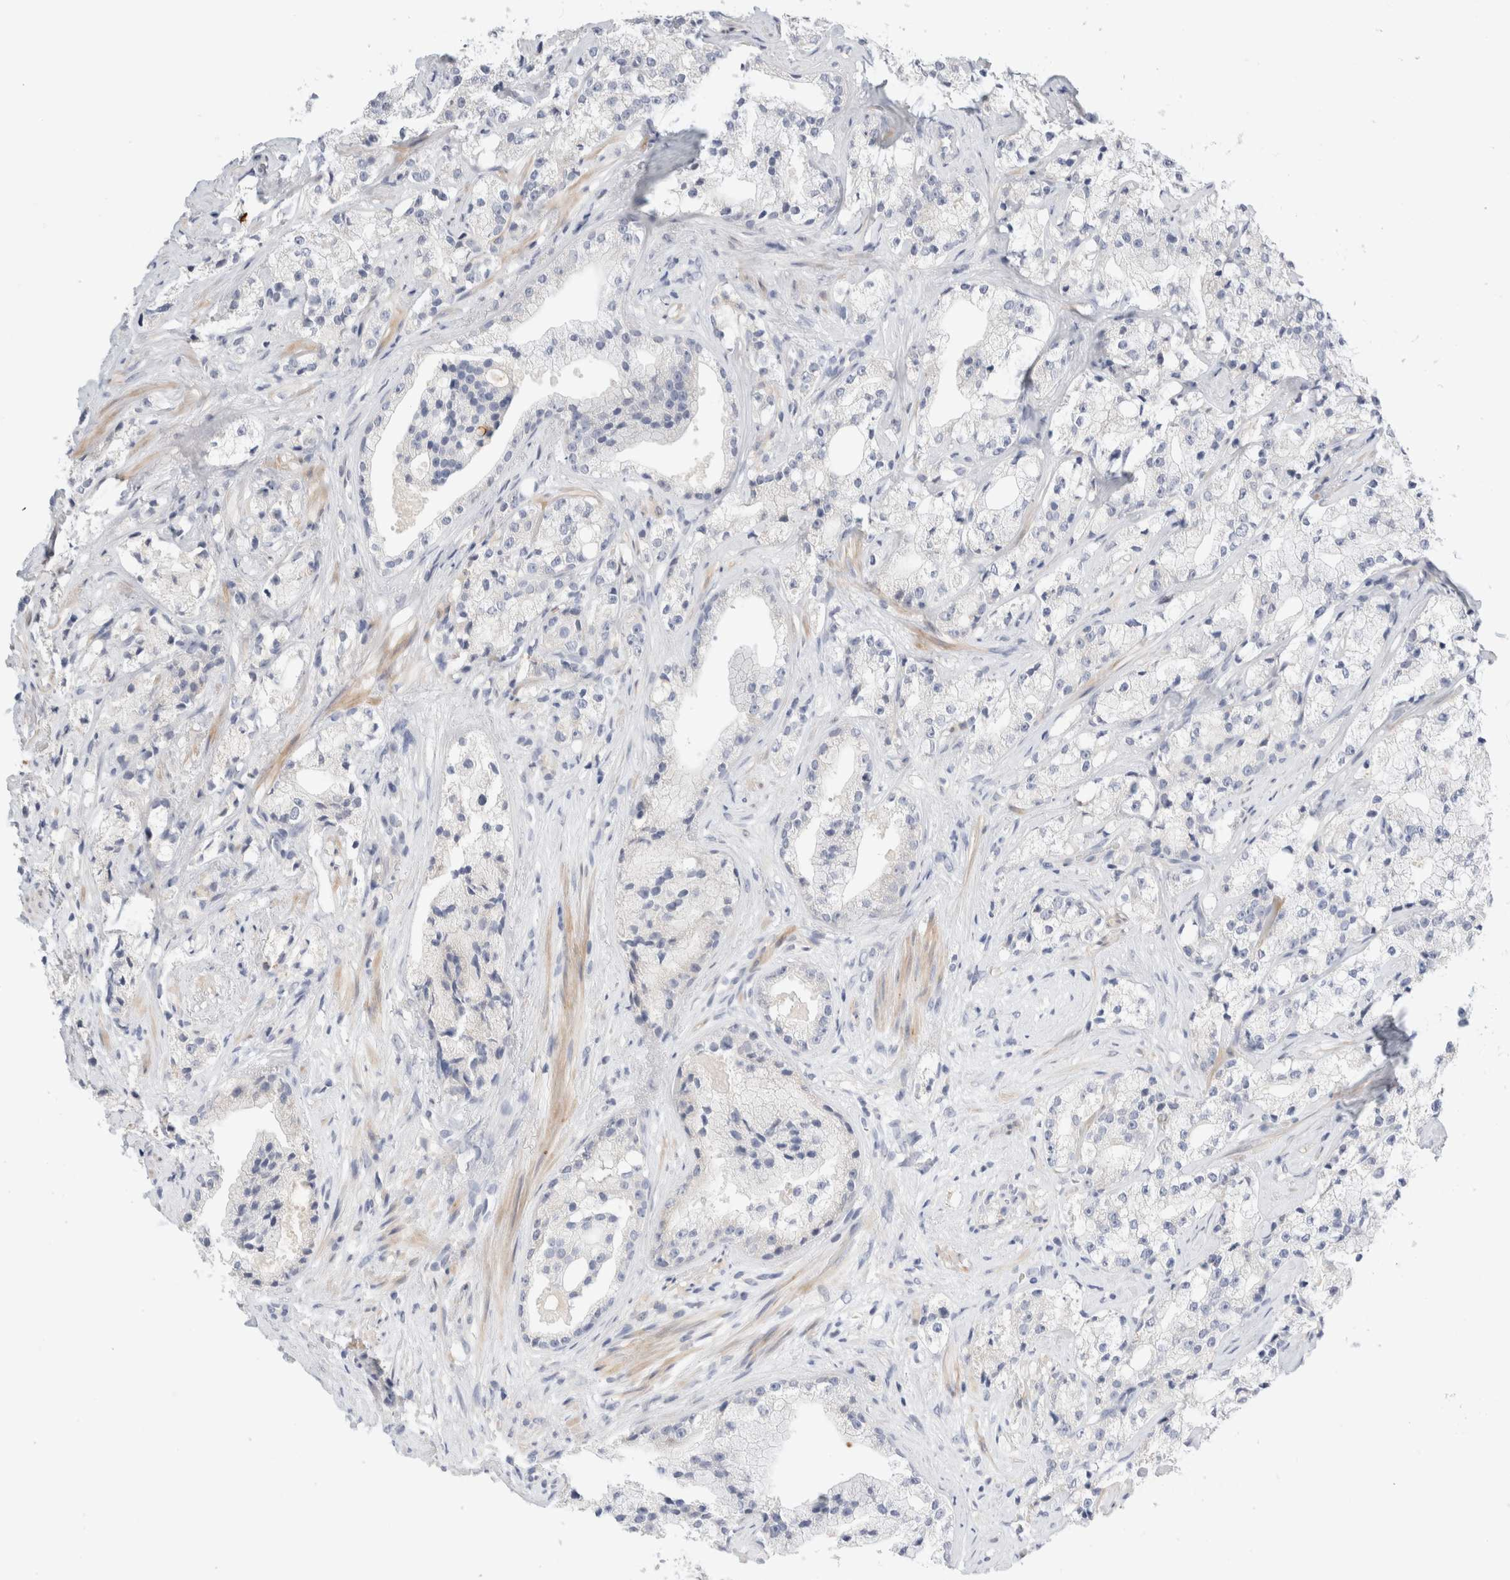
{"staining": {"intensity": "negative", "quantity": "none", "location": "none"}, "tissue": "prostate cancer", "cell_type": "Tumor cells", "image_type": "cancer", "snomed": [{"axis": "morphology", "description": "Adenocarcinoma, High grade"}, {"axis": "topography", "description": "Prostate"}], "caption": "The image shows no significant expression in tumor cells of prostate cancer. The staining is performed using DAB brown chromogen with nuclei counter-stained in using hematoxylin.", "gene": "ADAM30", "patient": {"sex": "male", "age": 64}}